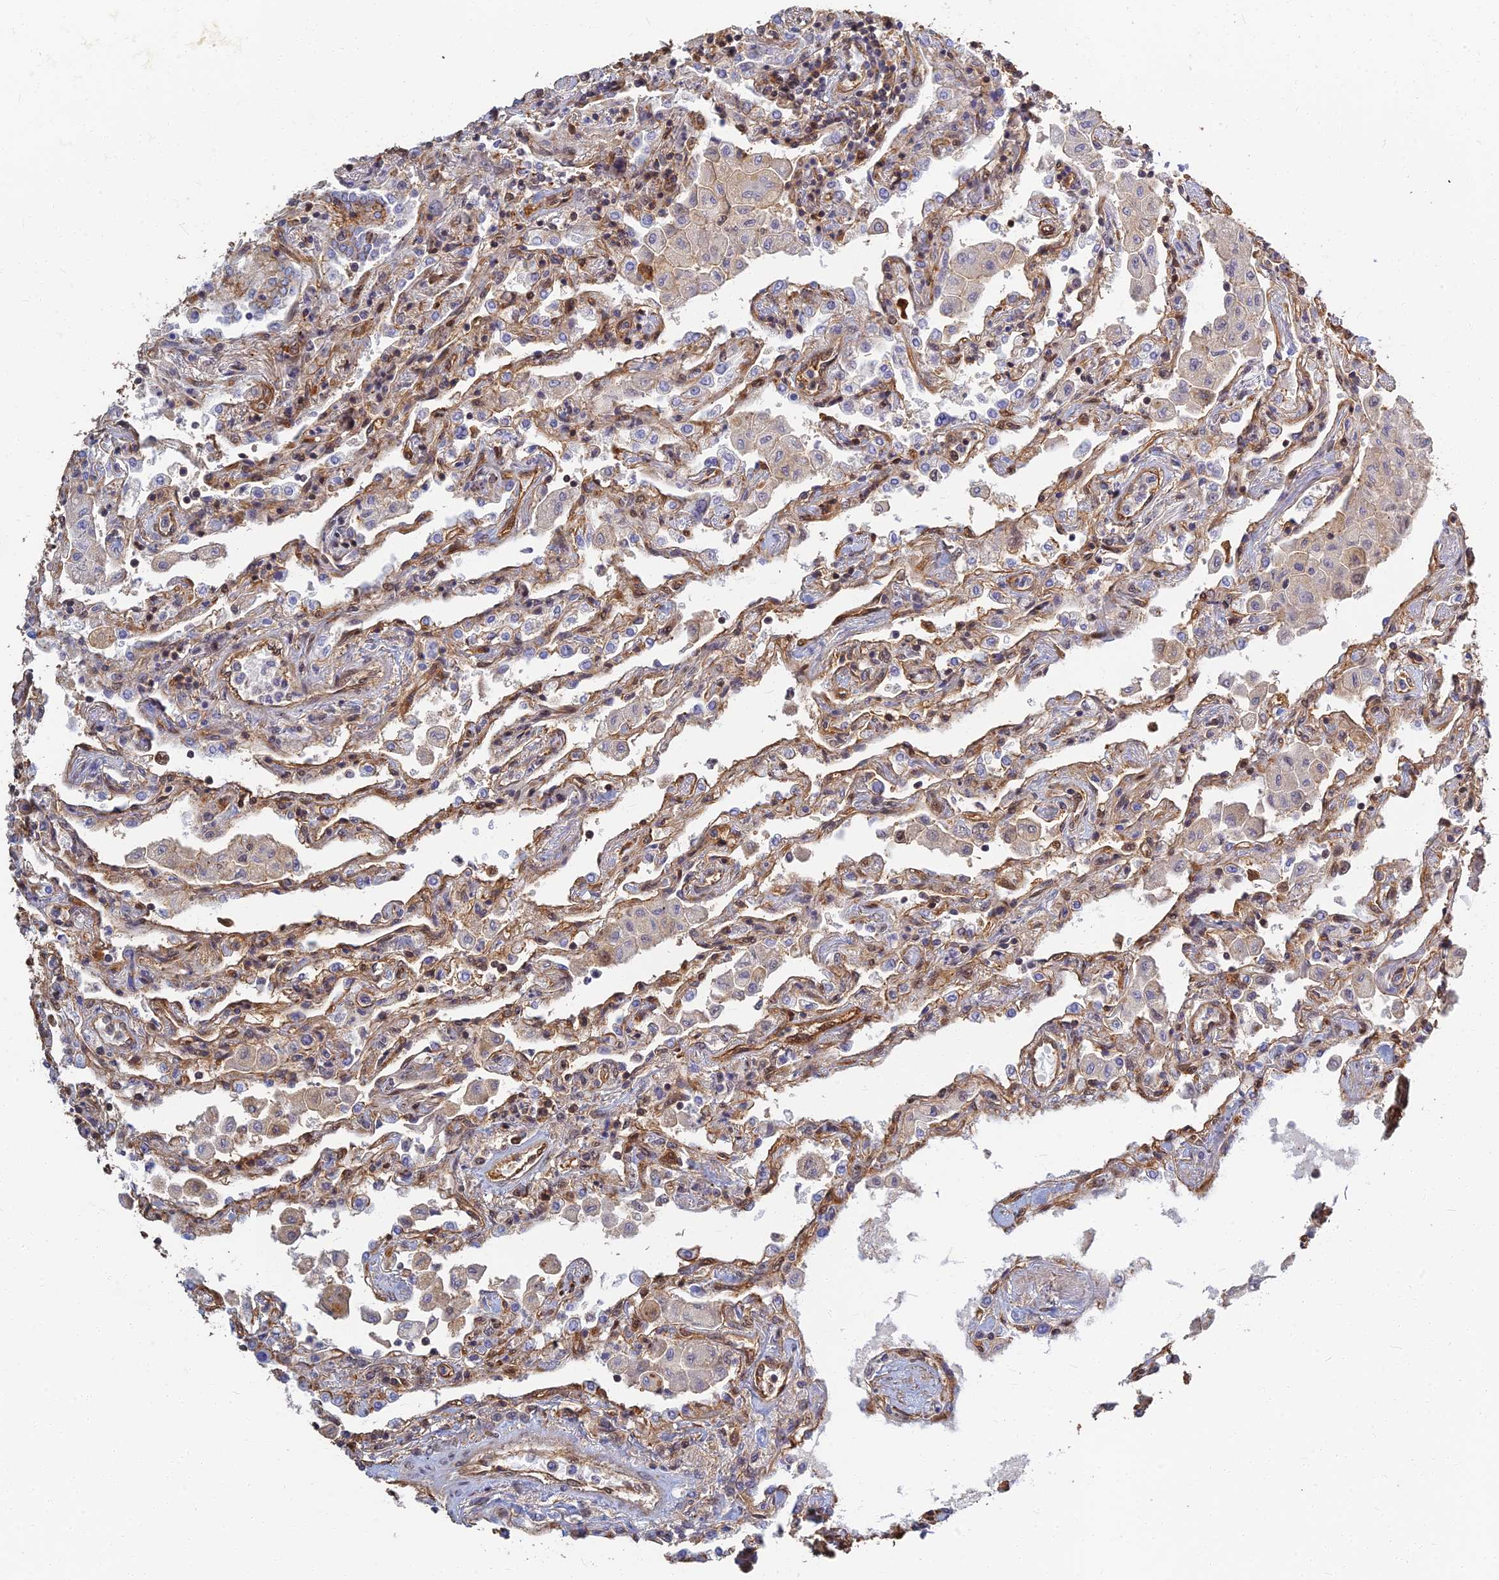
{"staining": {"intensity": "moderate", "quantity": "25%-75%", "location": "cytoplasmic/membranous"}, "tissue": "lung", "cell_type": "Alveolar cells", "image_type": "normal", "snomed": [{"axis": "morphology", "description": "Normal tissue, NOS"}, {"axis": "topography", "description": "Bronchus"}, {"axis": "topography", "description": "Lung"}], "caption": "Protein staining displays moderate cytoplasmic/membranous expression in approximately 25%-75% of alveolar cells in normal lung.", "gene": "LRRN3", "patient": {"sex": "female", "age": 49}}